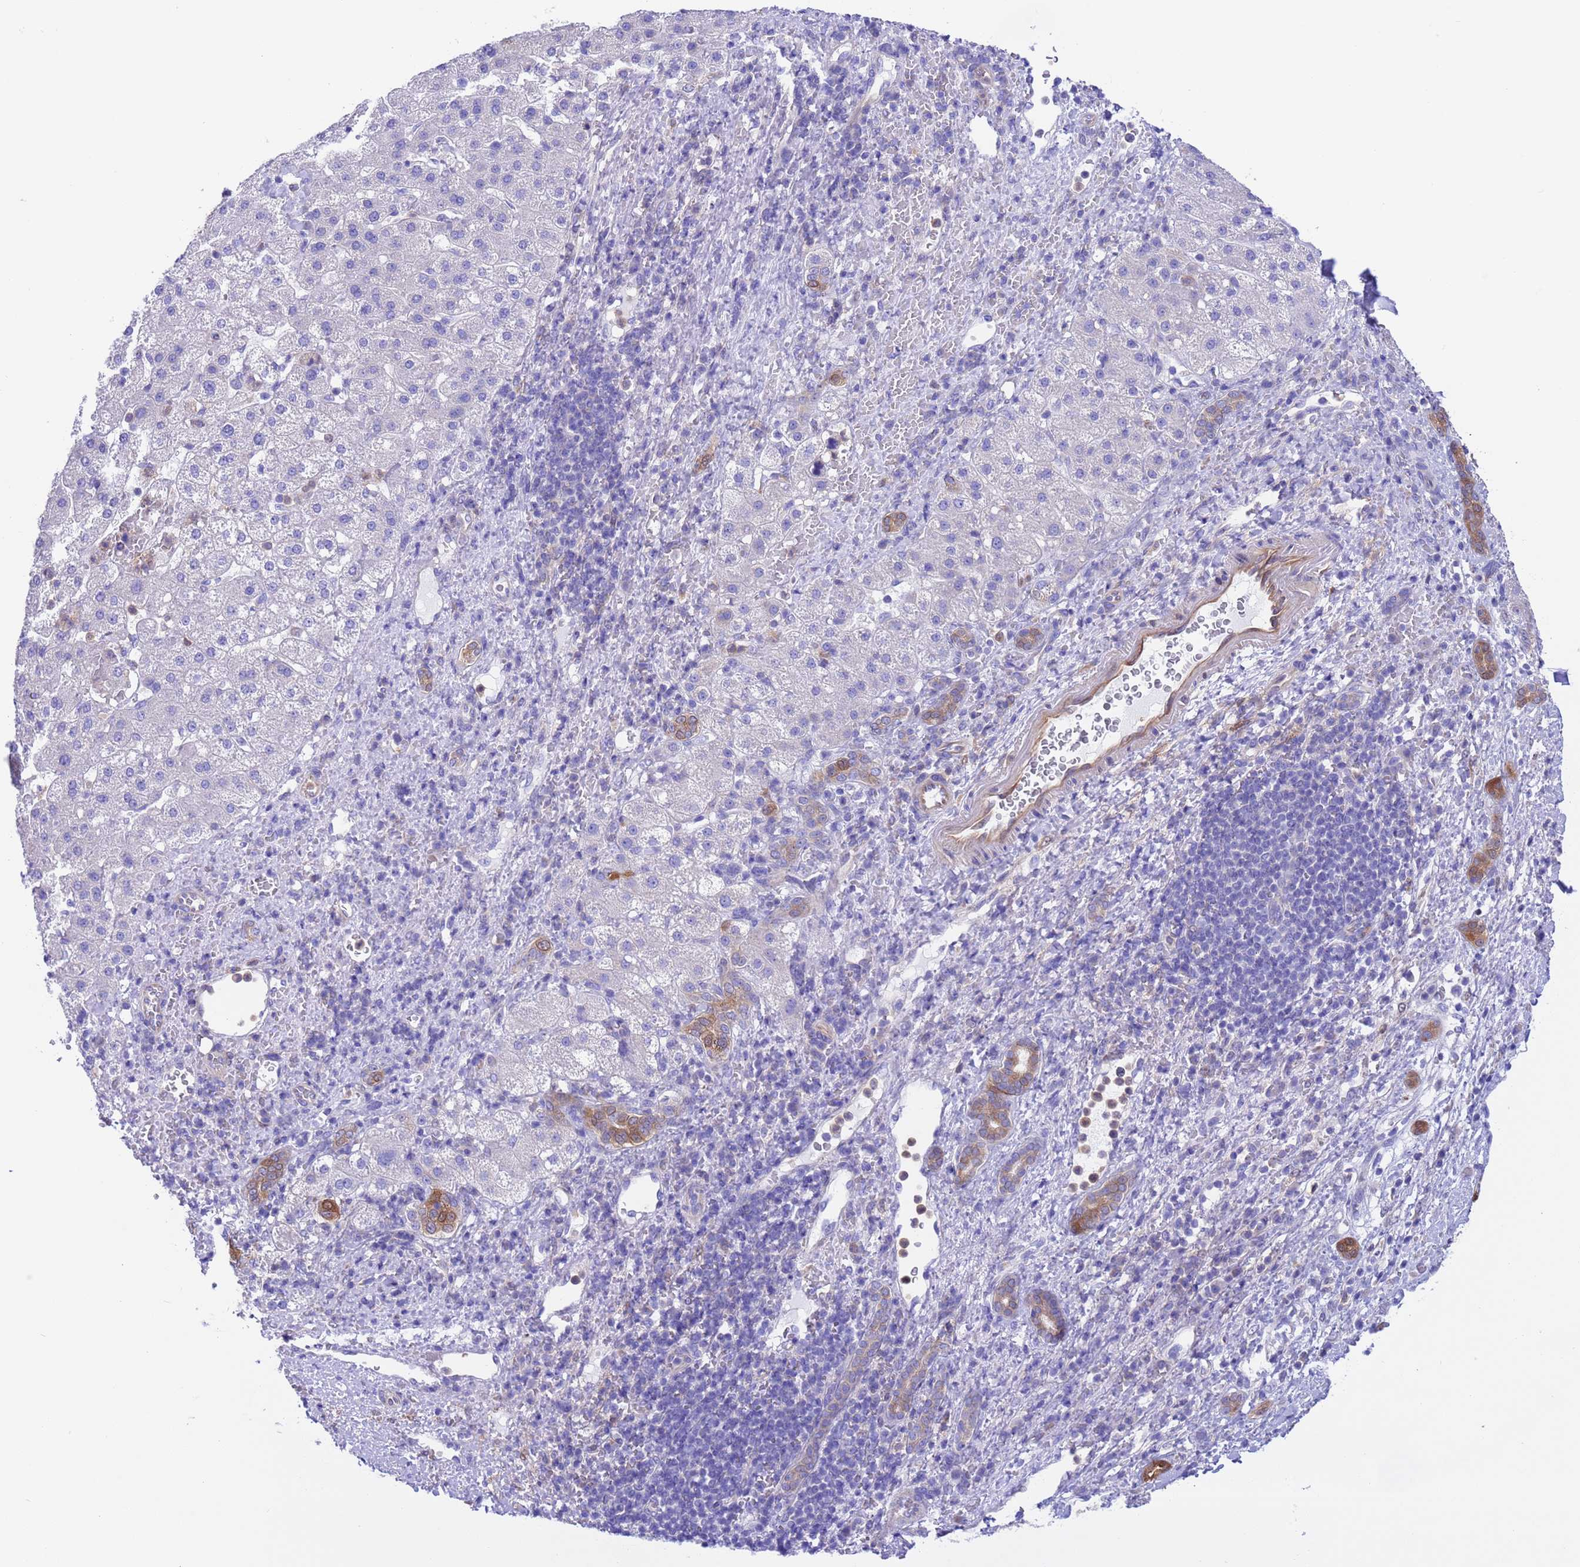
{"staining": {"intensity": "negative", "quantity": "none", "location": "none"}, "tissue": "liver cancer", "cell_type": "Tumor cells", "image_type": "cancer", "snomed": [{"axis": "morphology", "description": "Normal tissue, NOS"}, {"axis": "morphology", "description": "Carcinoma, Hepatocellular, NOS"}, {"axis": "topography", "description": "Liver"}], "caption": "Micrograph shows no significant protein positivity in tumor cells of hepatocellular carcinoma (liver).", "gene": "C6orf47", "patient": {"sex": "male", "age": 57}}